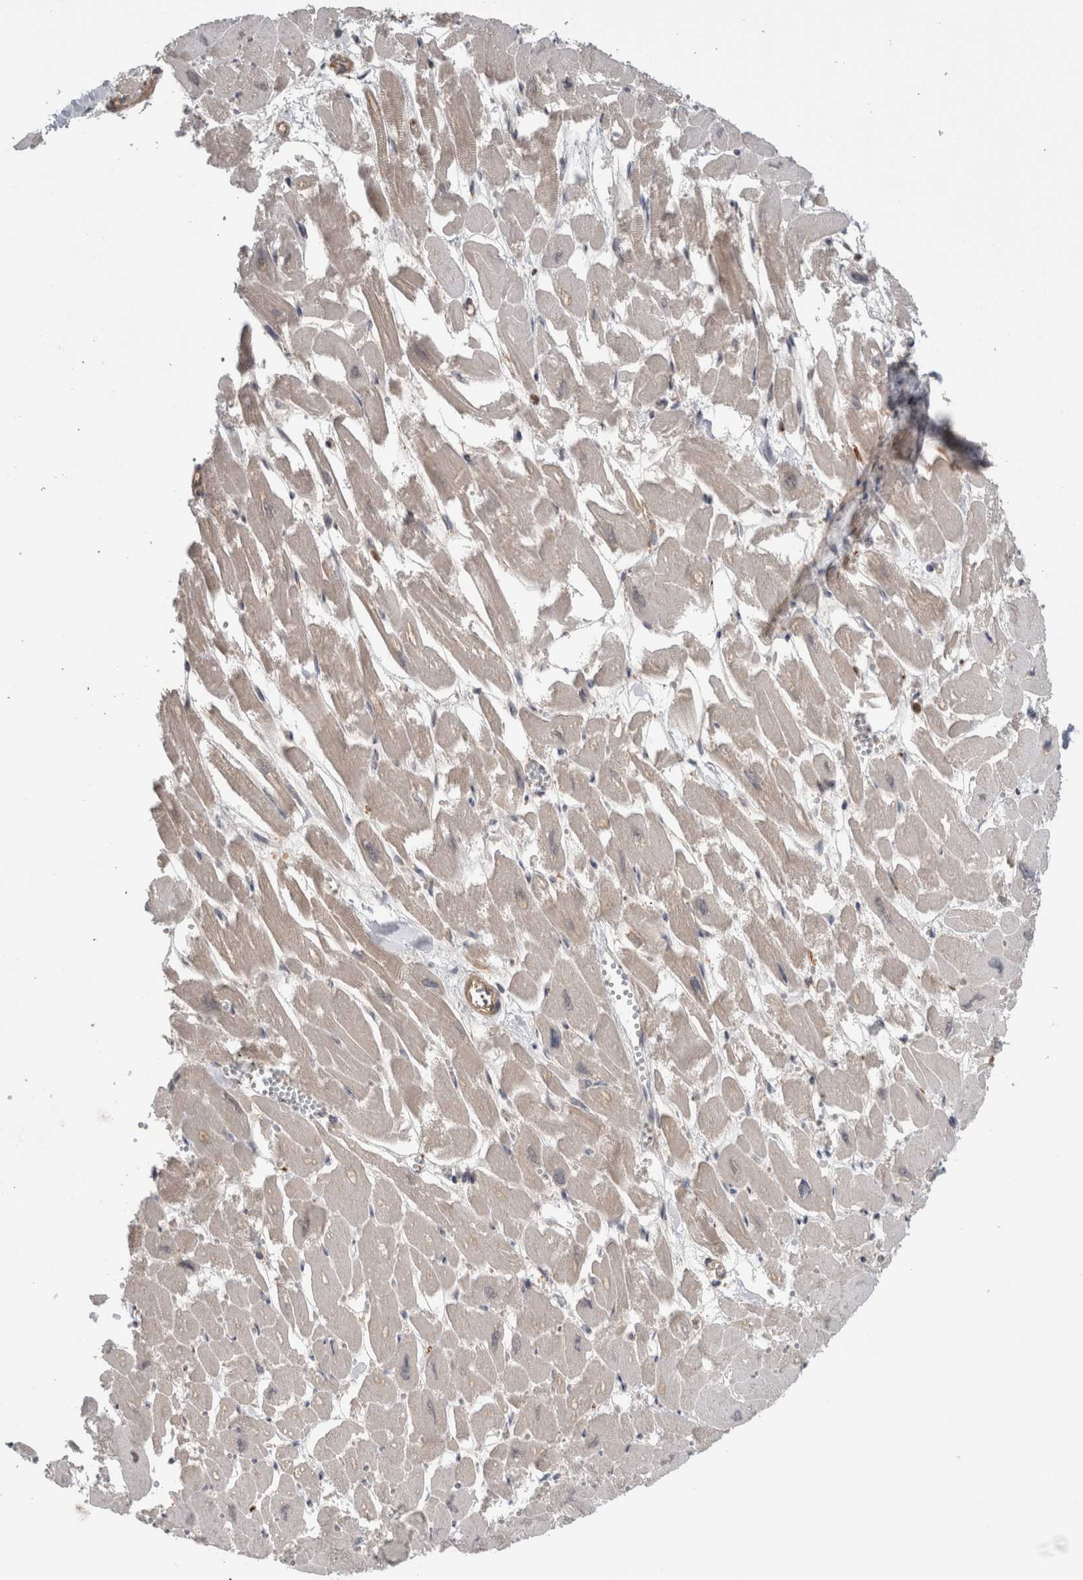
{"staining": {"intensity": "weak", "quantity": ">75%", "location": "cytoplasmic/membranous"}, "tissue": "heart muscle", "cell_type": "Cardiomyocytes", "image_type": "normal", "snomed": [{"axis": "morphology", "description": "Normal tissue, NOS"}, {"axis": "topography", "description": "Heart"}], "caption": "High-power microscopy captured an IHC histopathology image of benign heart muscle, revealing weak cytoplasmic/membranous staining in about >75% of cardiomyocytes.", "gene": "ADGRL3", "patient": {"sex": "male", "age": 54}}